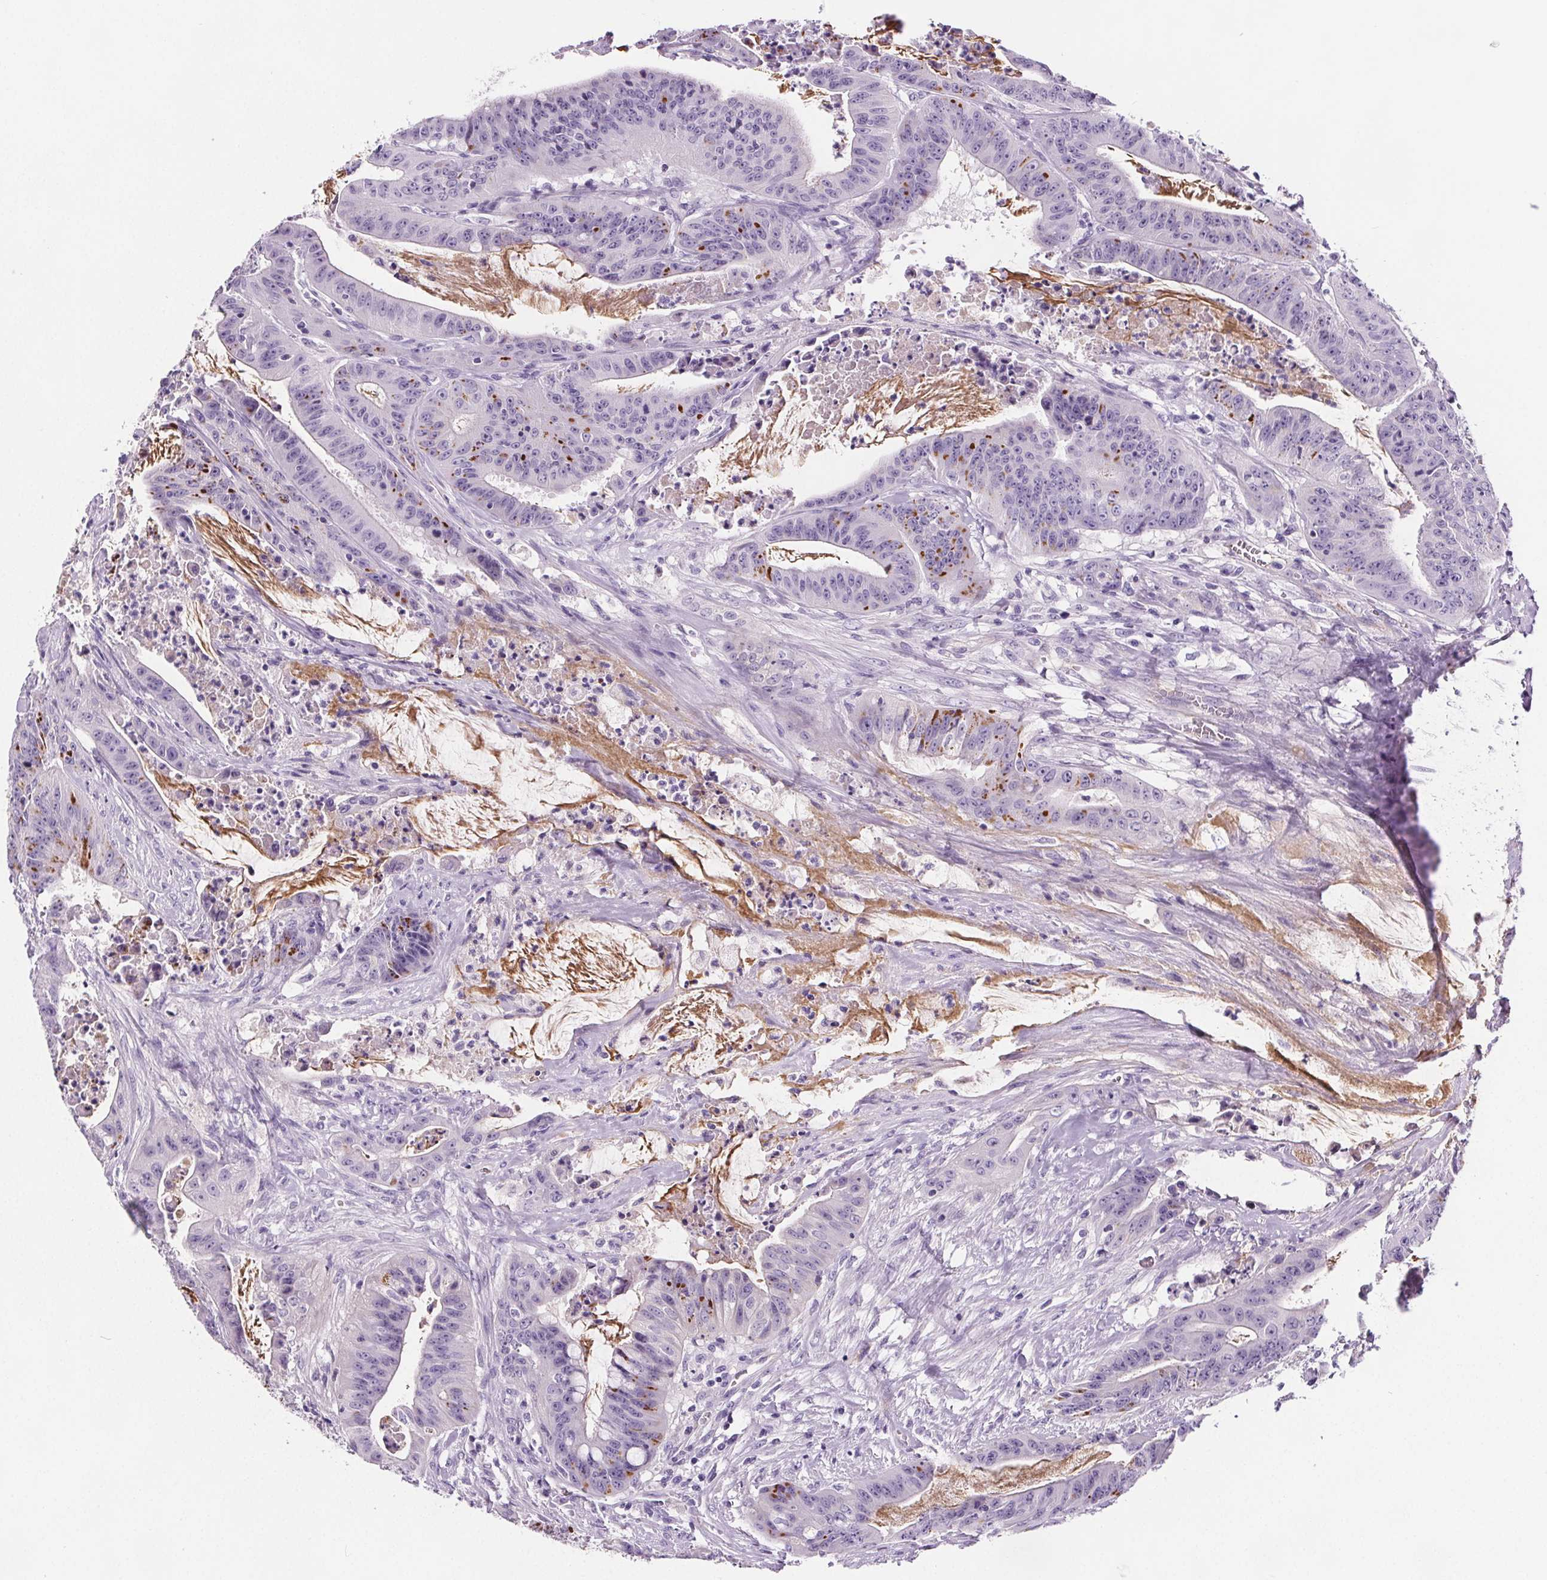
{"staining": {"intensity": "moderate", "quantity": "<25%", "location": "cytoplasmic/membranous"}, "tissue": "colorectal cancer", "cell_type": "Tumor cells", "image_type": "cancer", "snomed": [{"axis": "morphology", "description": "Adenocarcinoma, NOS"}, {"axis": "topography", "description": "Colon"}], "caption": "IHC photomicrograph of colorectal cancer stained for a protein (brown), which exhibits low levels of moderate cytoplasmic/membranous positivity in about <25% of tumor cells.", "gene": "CD5L", "patient": {"sex": "male", "age": 33}}